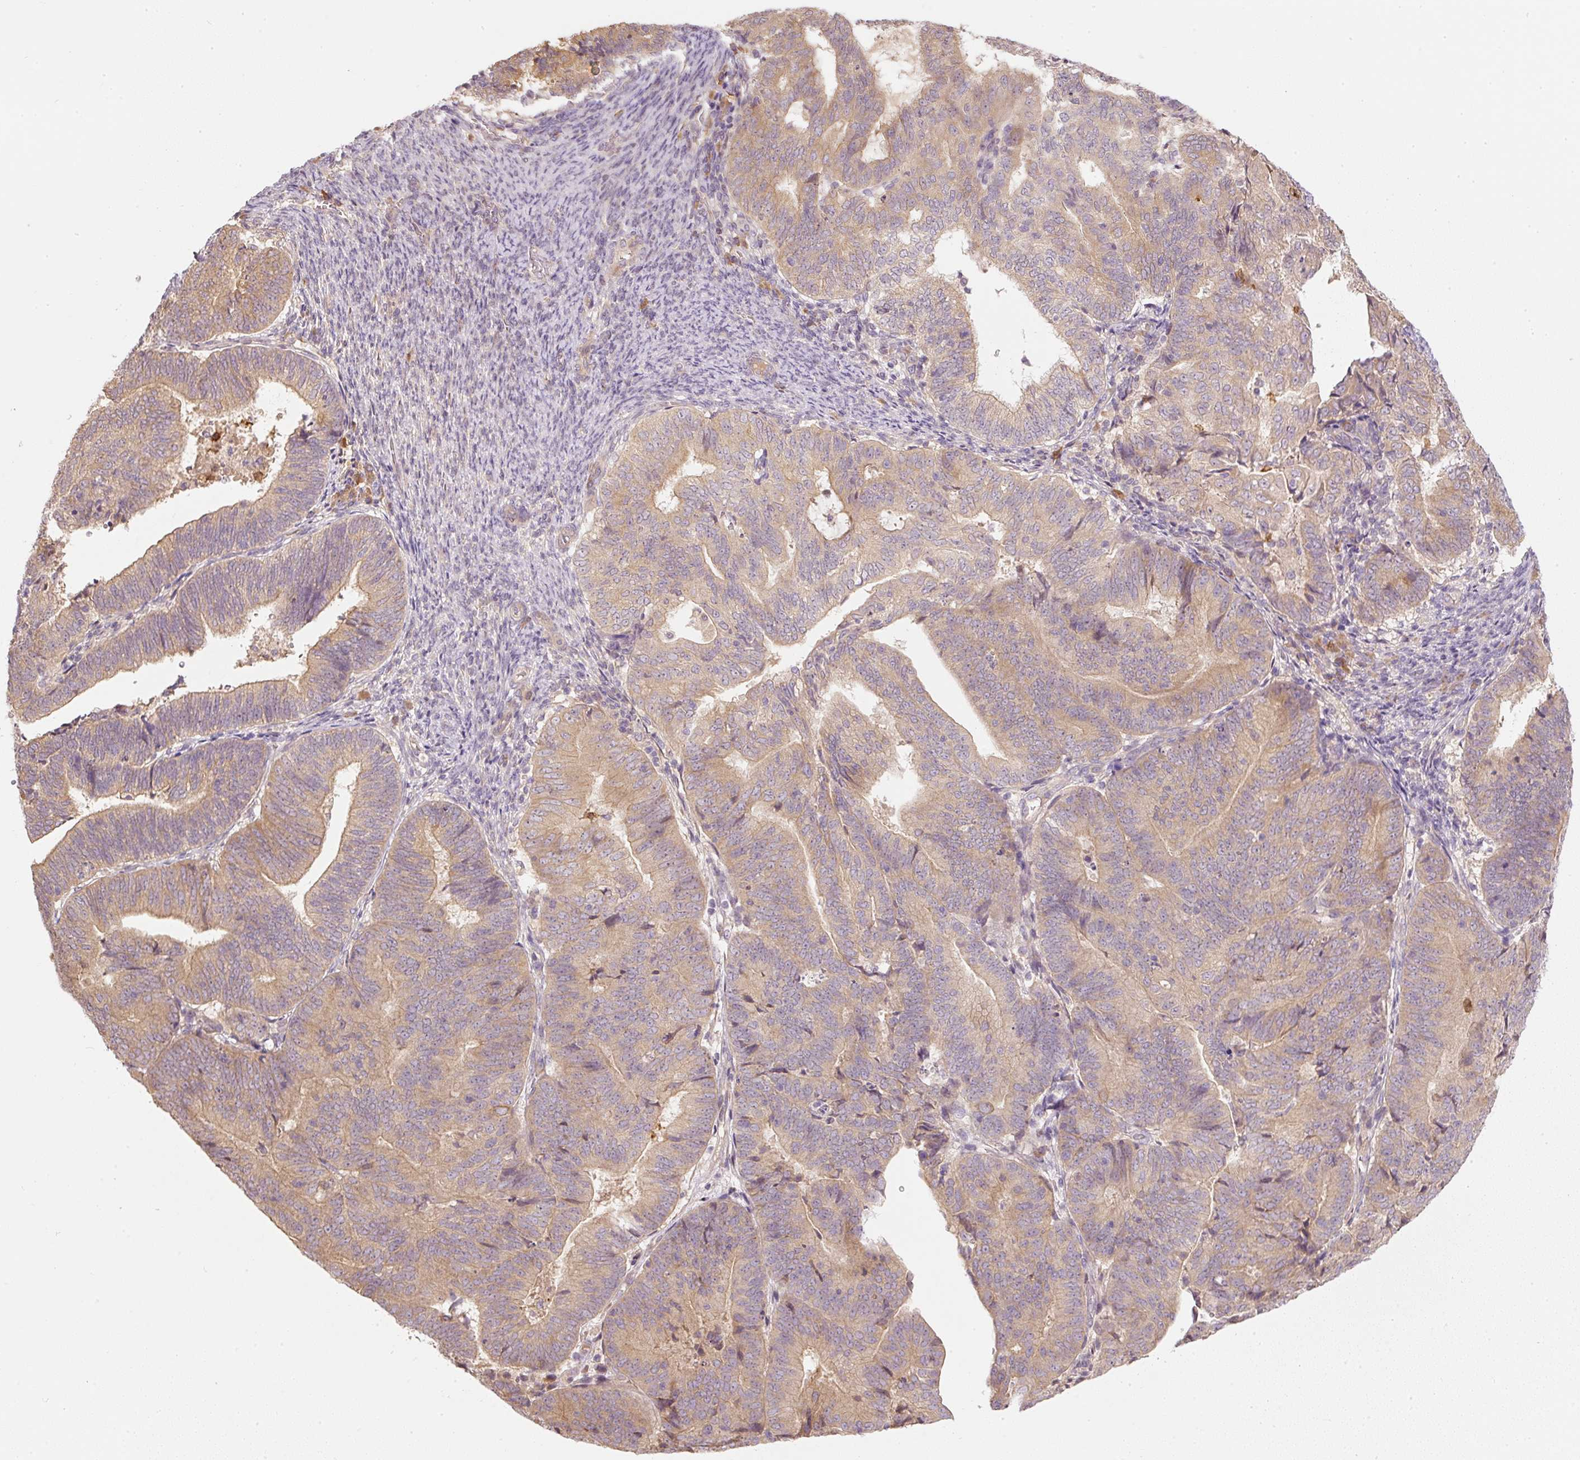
{"staining": {"intensity": "moderate", "quantity": ">75%", "location": "cytoplasmic/membranous"}, "tissue": "endometrial cancer", "cell_type": "Tumor cells", "image_type": "cancer", "snomed": [{"axis": "morphology", "description": "Adenocarcinoma, NOS"}, {"axis": "topography", "description": "Endometrium"}], "caption": "Immunohistochemical staining of human adenocarcinoma (endometrial) demonstrates medium levels of moderate cytoplasmic/membranous protein staining in about >75% of tumor cells.", "gene": "CTTNBP2", "patient": {"sex": "female", "age": 70}}